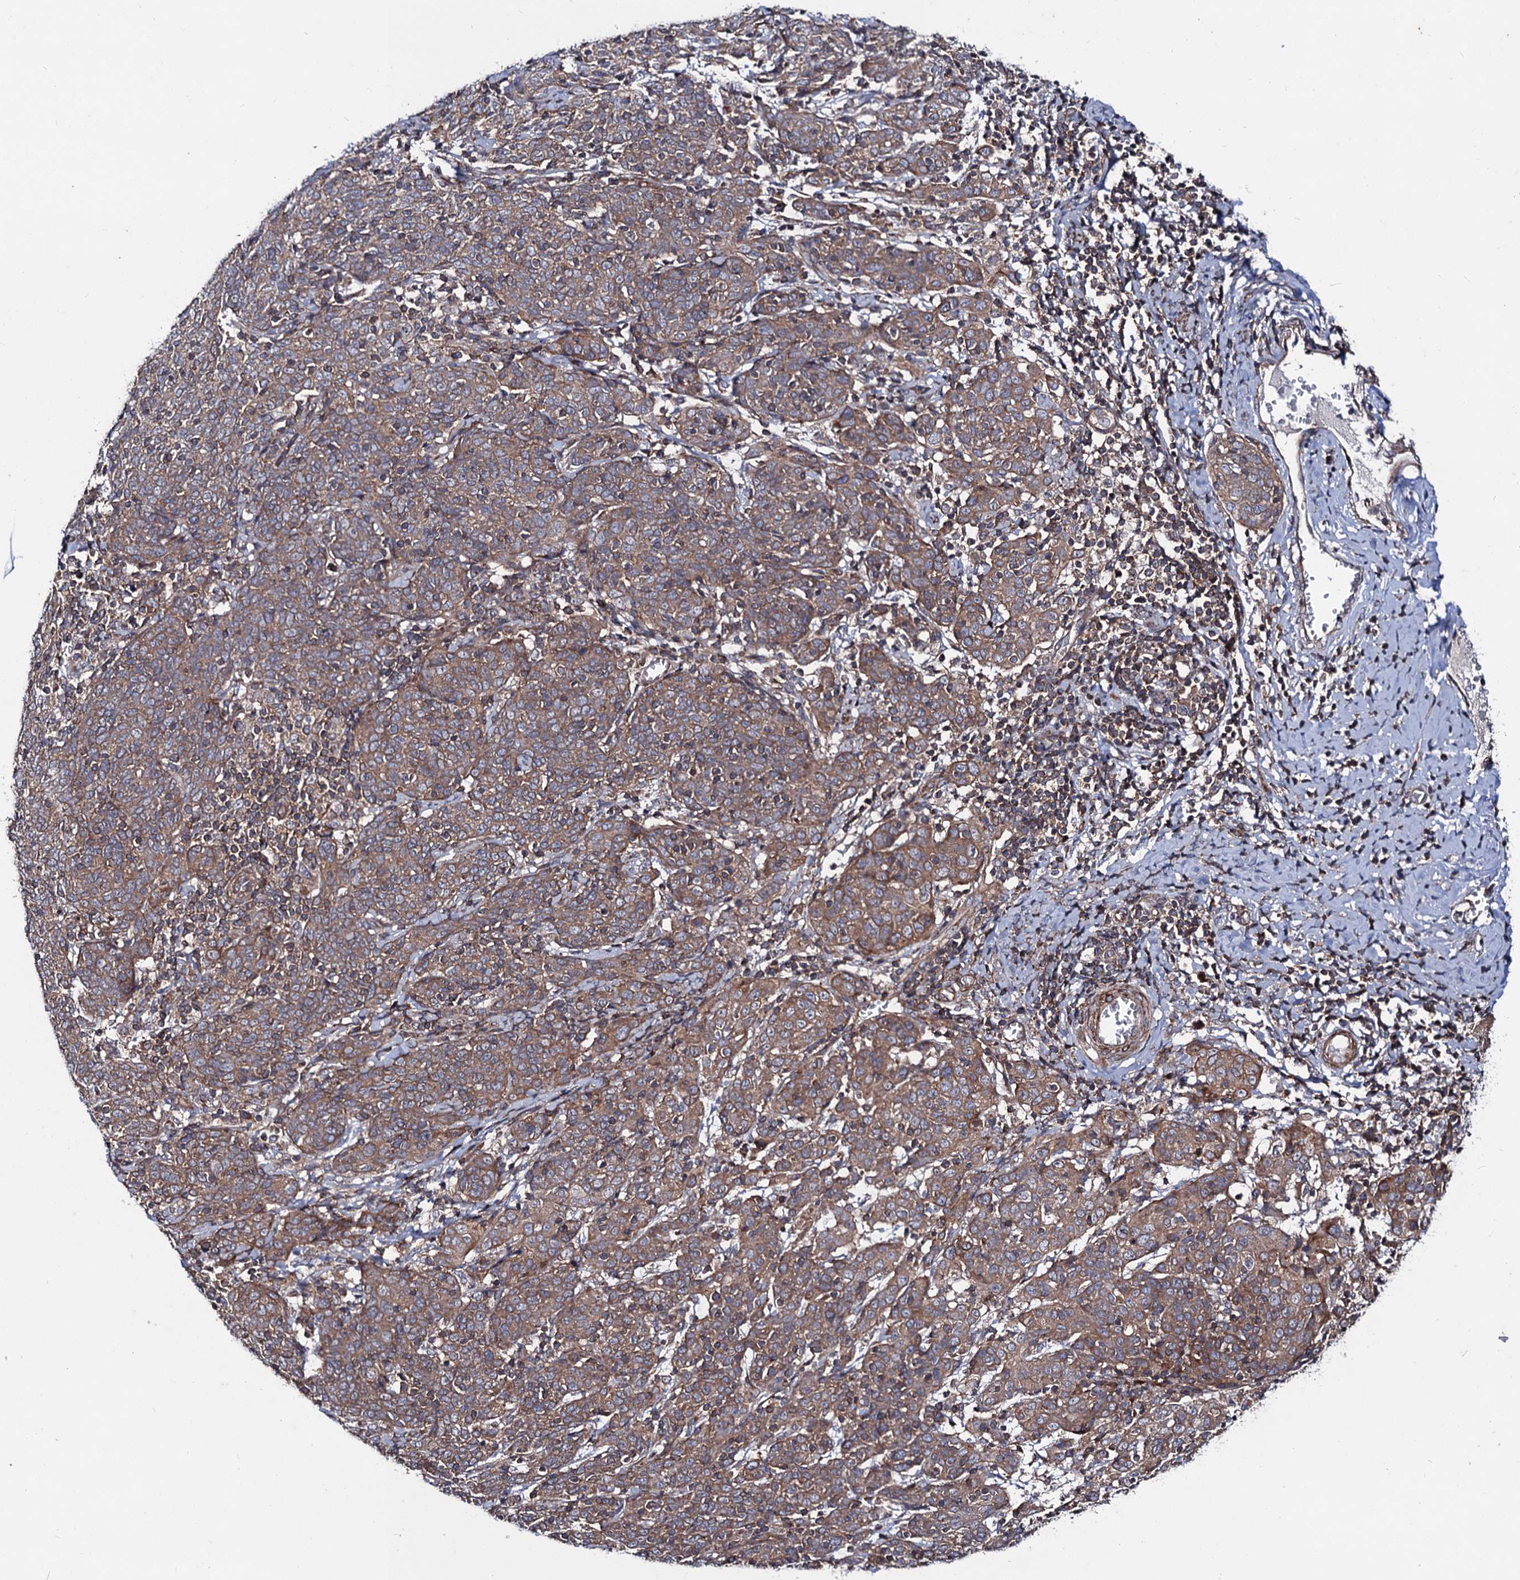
{"staining": {"intensity": "moderate", "quantity": ">75%", "location": "cytoplasmic/membranous"}, "tissue": "cervical cancer", "cell_type": "Tumor cells", "image_type": "cancer", "snomed": [{"axis": "morphology", "description": "Squamous cell carcinoma, NOS"}, {"axis": "topography", "description": "Cervix"}], "caption": "An immunohistochemistry histopathology image of tumor tissue is shown. Protein staining in brown highlights moderate cytoplasmic/membranous positivity in squamous cell carcinoma (cervical) within tumor cells. The protein of interest is stained brown, and the nuclei are stained in blue (DAB (3,3'-diaminobenzidine) IHC with brightfield microscopy, high magnification).", "gene": "DYDC1", "patient": {"sex": "female", "age": 67}}